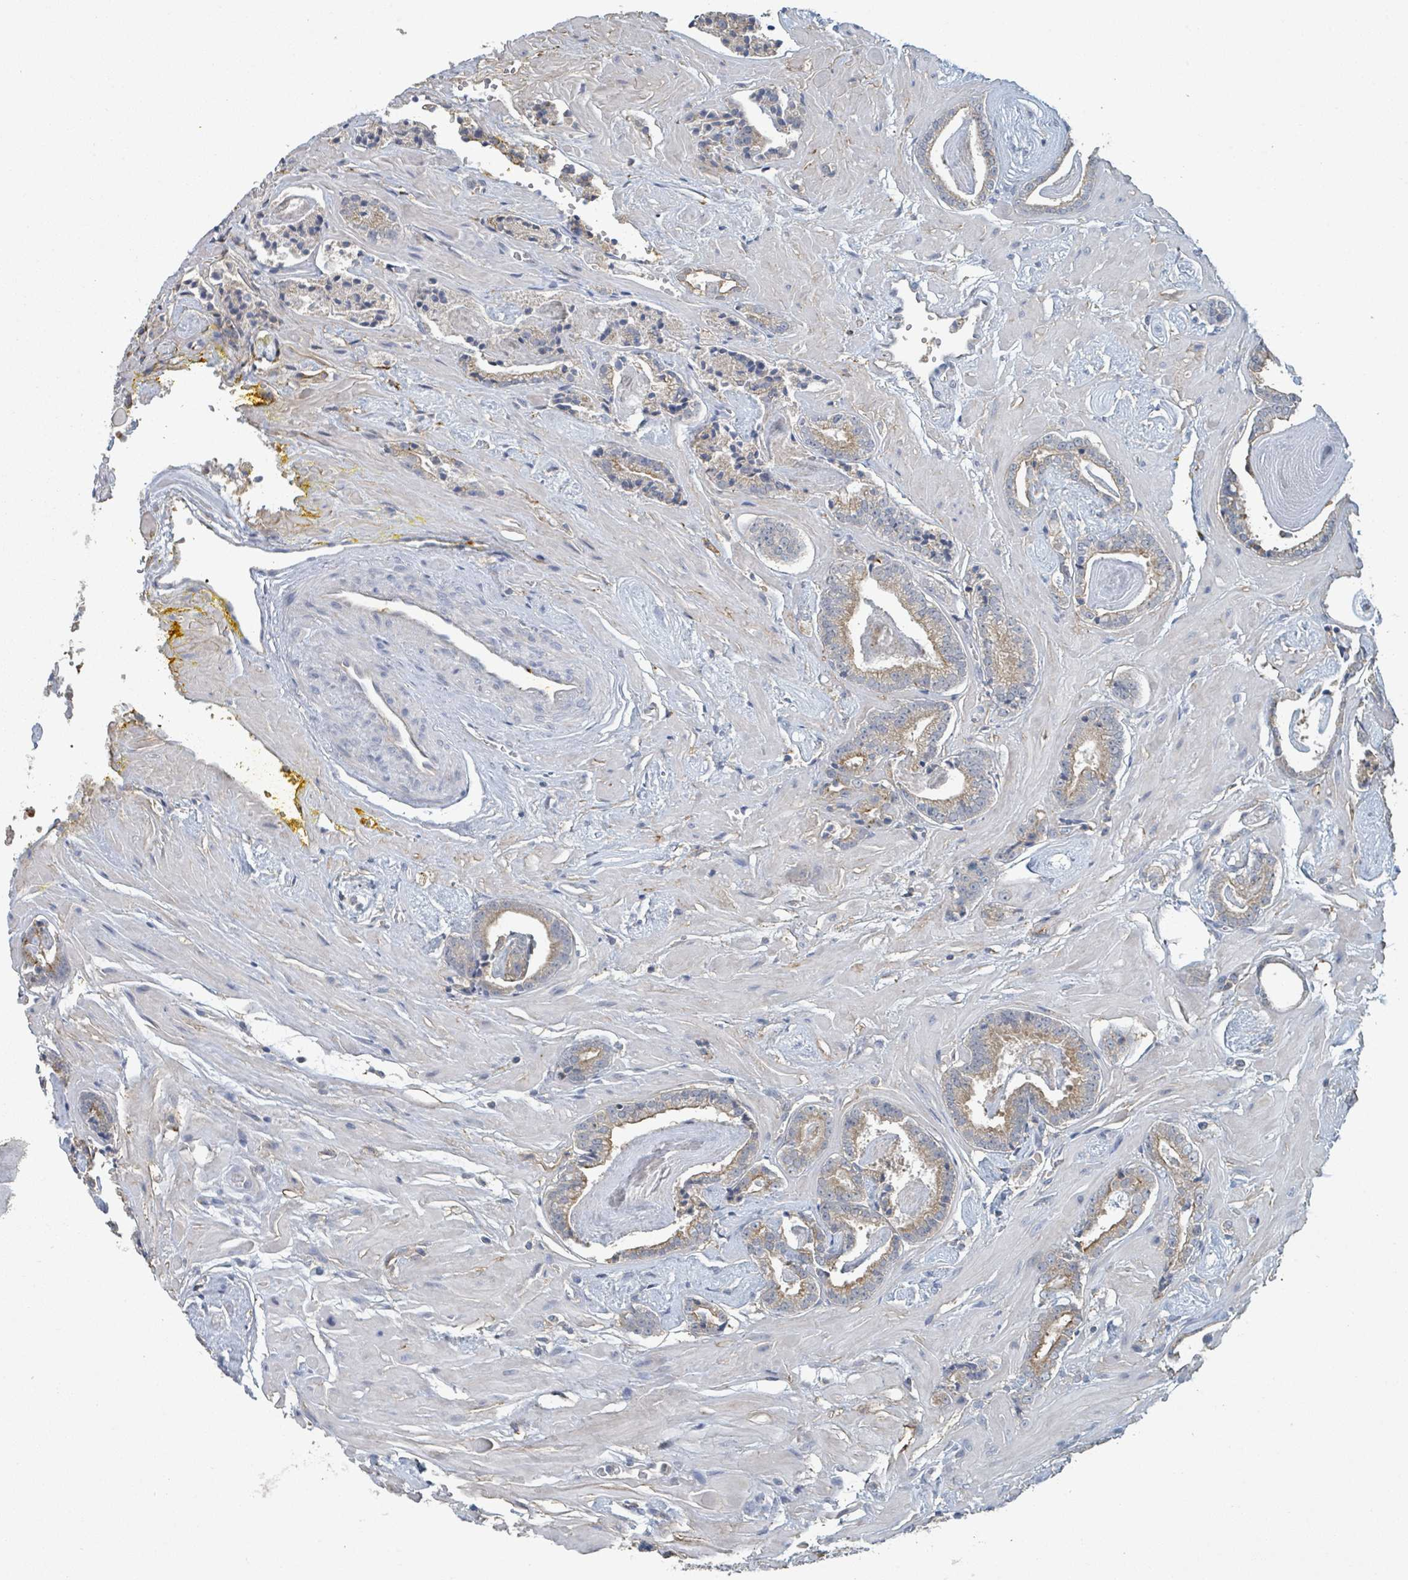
{"staining": {"intensity": "moderate", "quantity": "<25%", "location": "cytoplasmic/membranous"}, "tissue": "prostate cancer", "cell_type": "Tumor cells", "image_type": "cancer", "snomed": [{"axis": "morphology", "description": "Adenocarcinoma, Low grade"}, {"axis": "topography", "description": "Prostate"}], "caption": "An image of prostate cancer (low-grade adenocarcinoma) stained for a protein shows moderate cytoplasmic/membranous brown staining in tumor cells.", "gene": "LRRC42", "patient": {"sex": "male", "age": 60}}